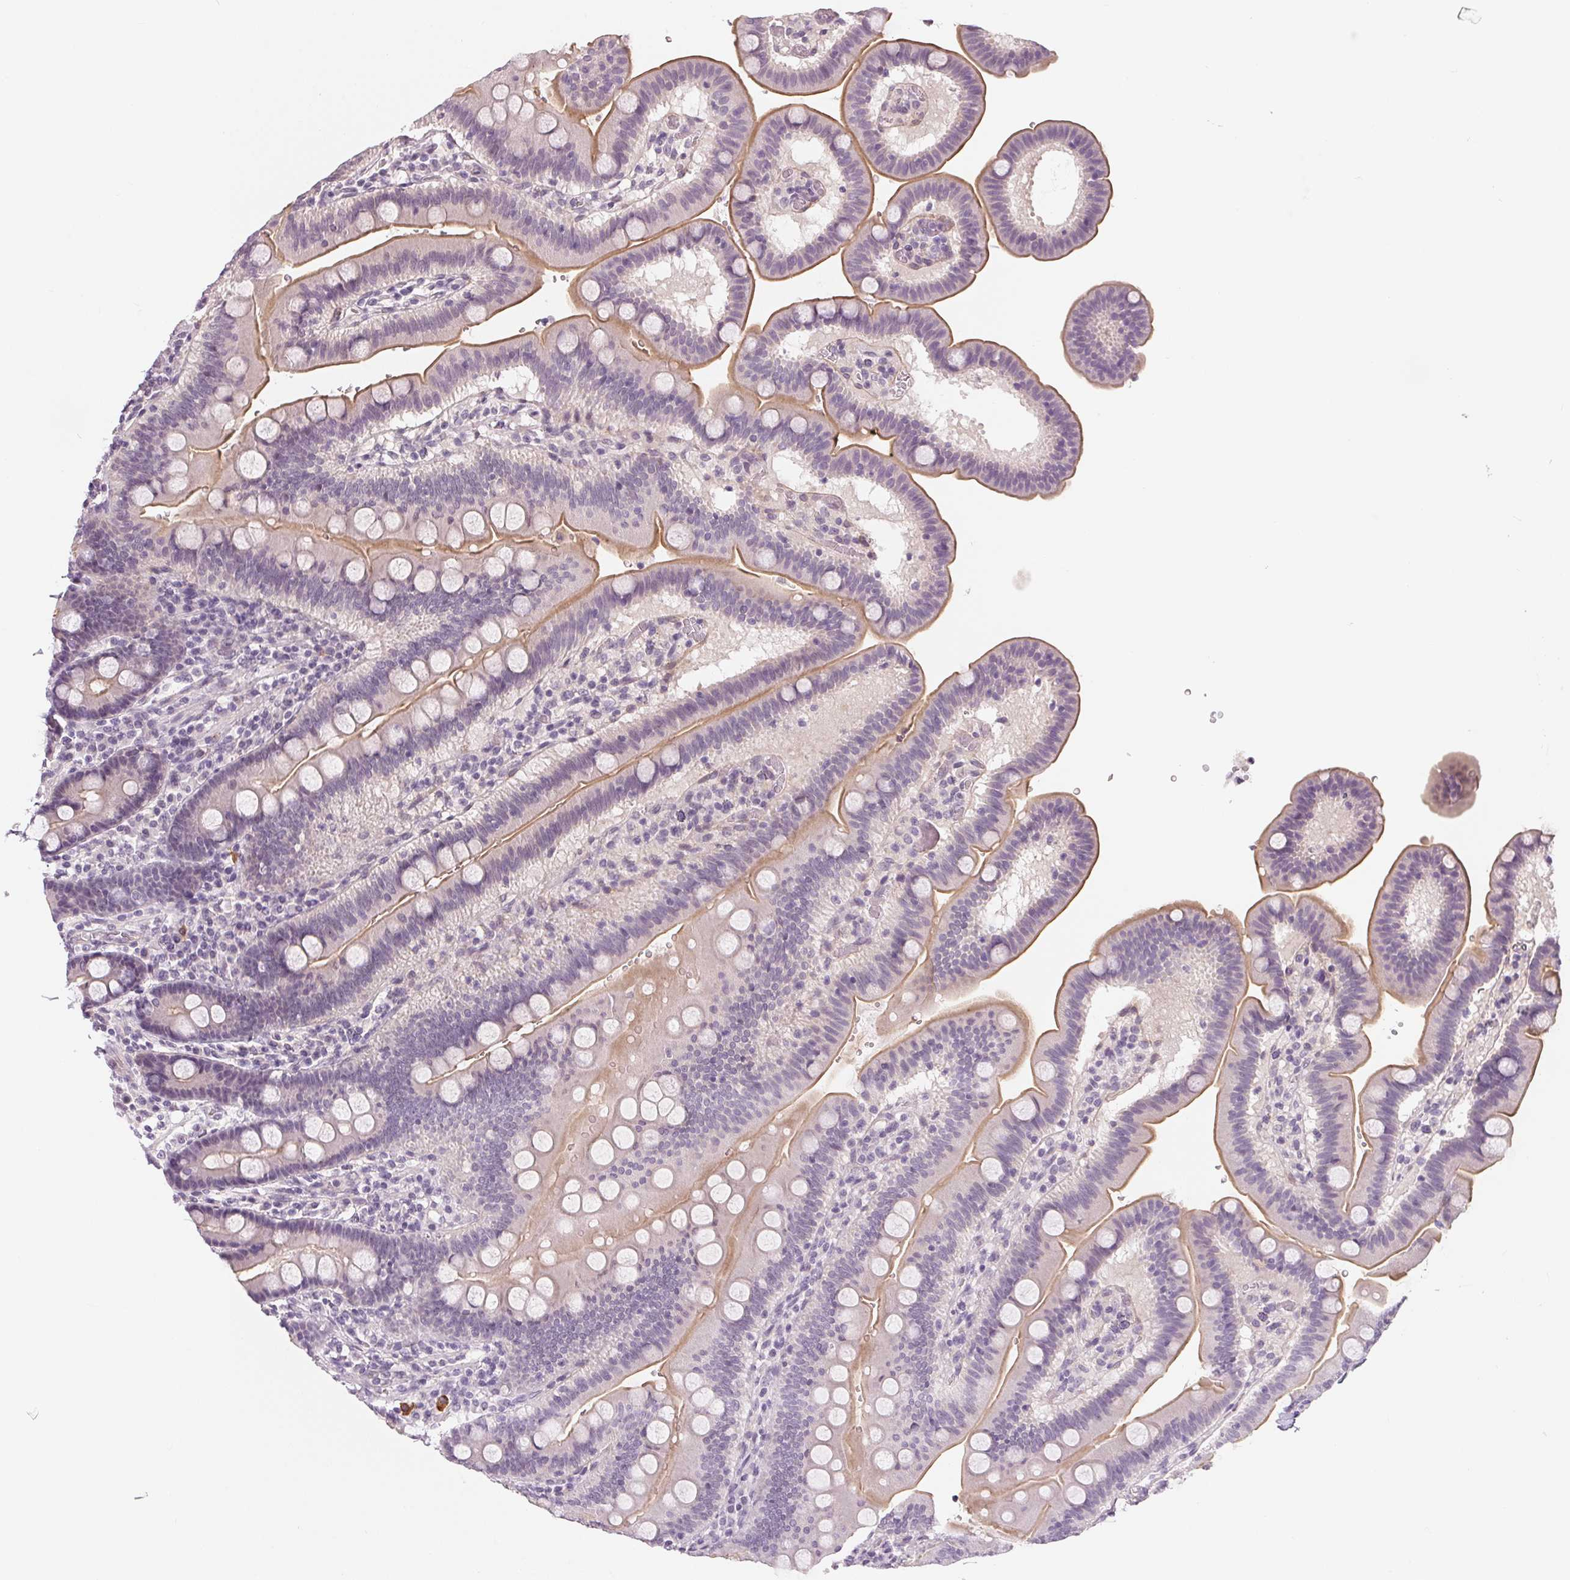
{"staining": {"intensity": "moderate", "quantity": "<25%", "location": "cytoplasmic/membranous"}, "tissue": "duodenum", "cell_type": "Glandular cells", "image_type": "normal", "snomed": [{"axis": "morphology", "description": "Normal tissue, NOS"}, {"axis": "topography", "description": "Pancreas"}, {"axis": "topography", "description": "Duodenum"}], "caption": "Moderate cytoplasmic/membranous positivity for a protein is present in about <25% of glandular cells of normal duodenum using IHC.", "gene": "CFC1B", "patient": {"sex": "male", "age": 59}}